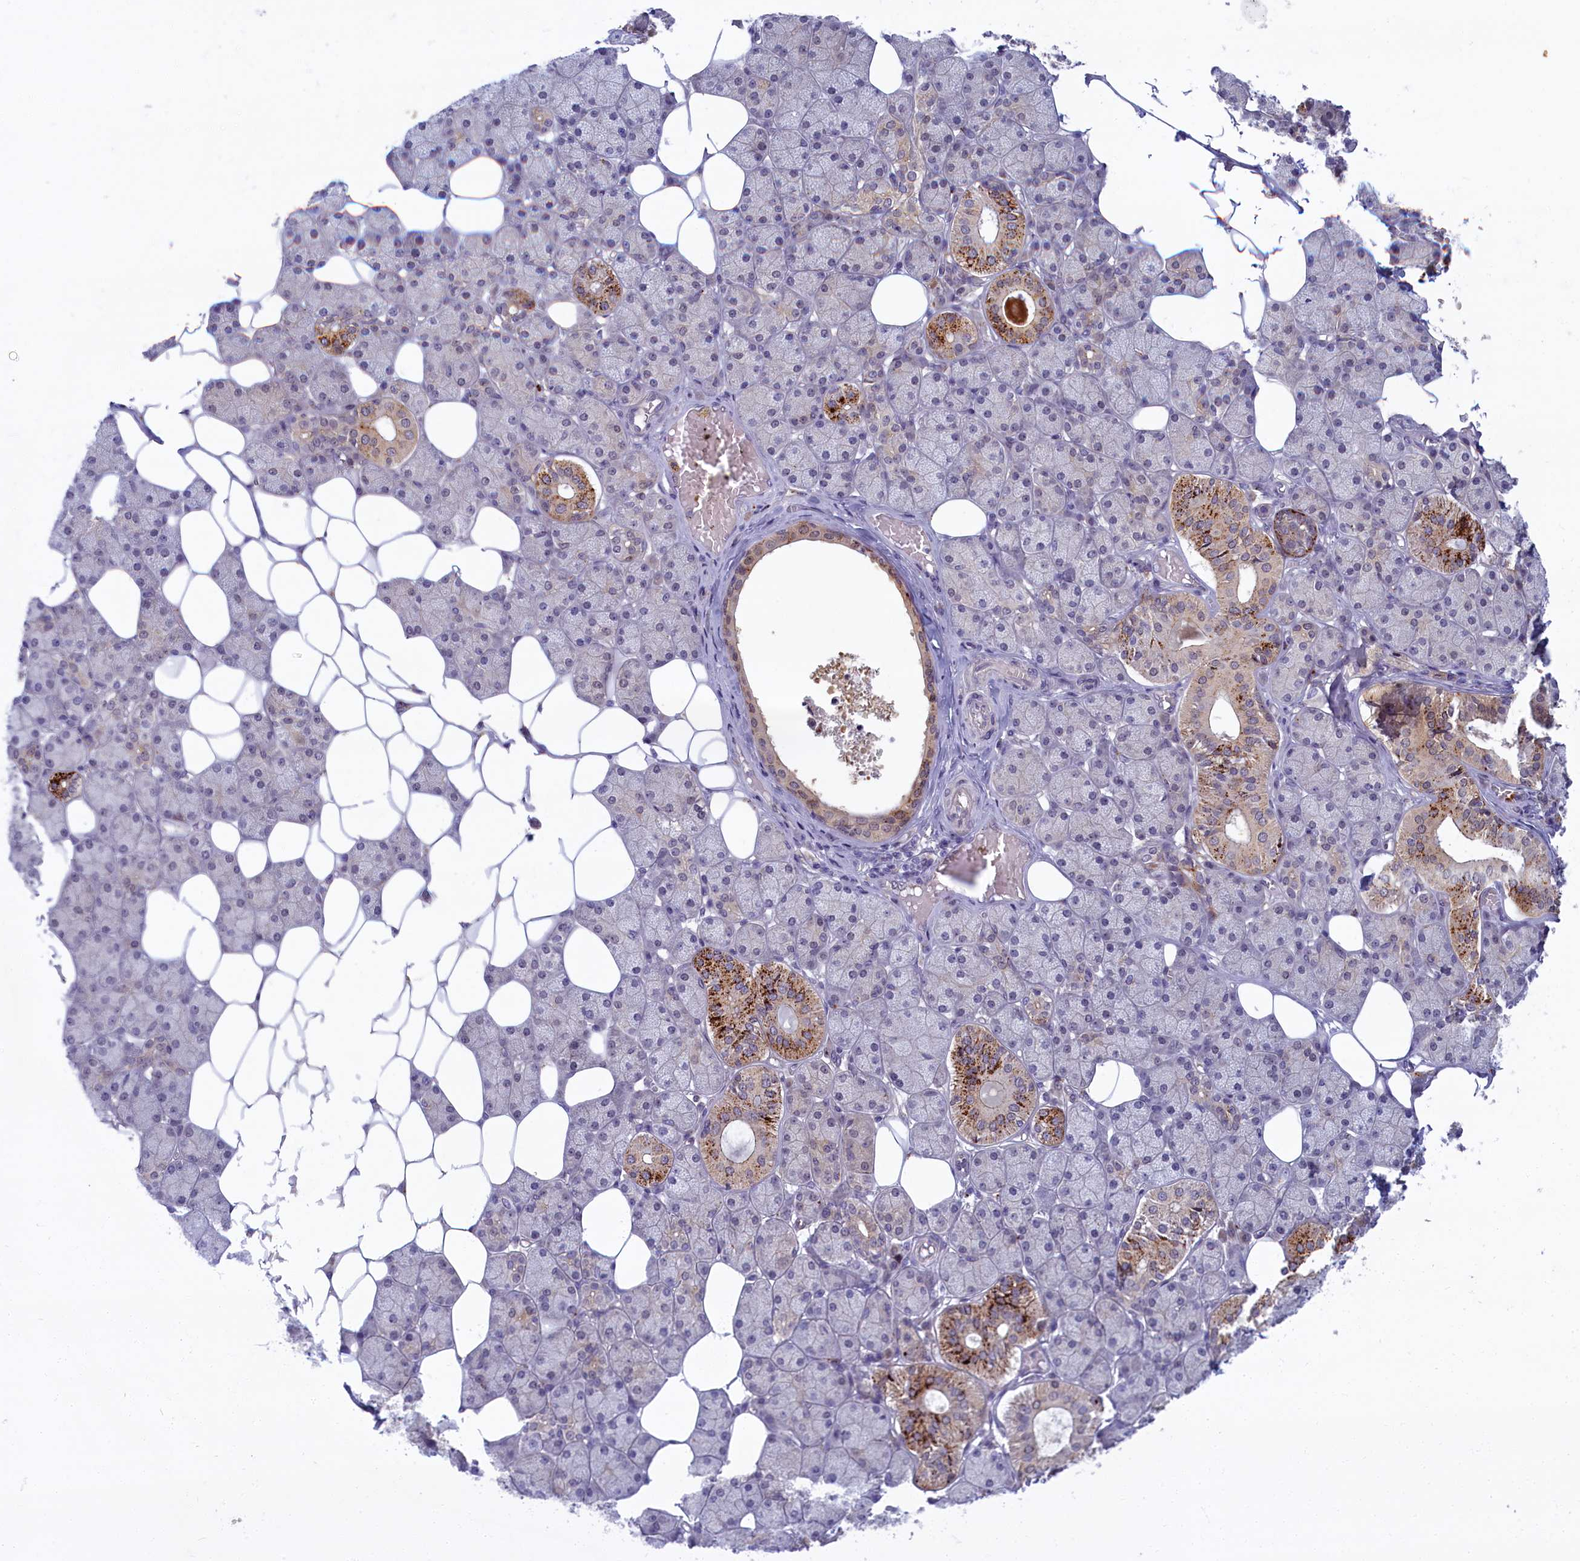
{"staining": {"intensity": "strong", "quantity": "<25%", "location": "cytoplasmic/membranous"}, "tissue": "salivary gland", "cell_type": "Glandular cells", "image_type": "normal", "snomed": [{"axis": "morphology", "description": "Normal tissue, NOS"}, {"axis": "topography", "description": "Salivary gland"}], "caption": "Brown immunohistochemical staining in unremarkable salivary gland exhibits strong cytoplasmic/membranous expression in about <25% of glandular cells.", "gene": "FCSK", "patient": {"sex": "female", "age": 33}}